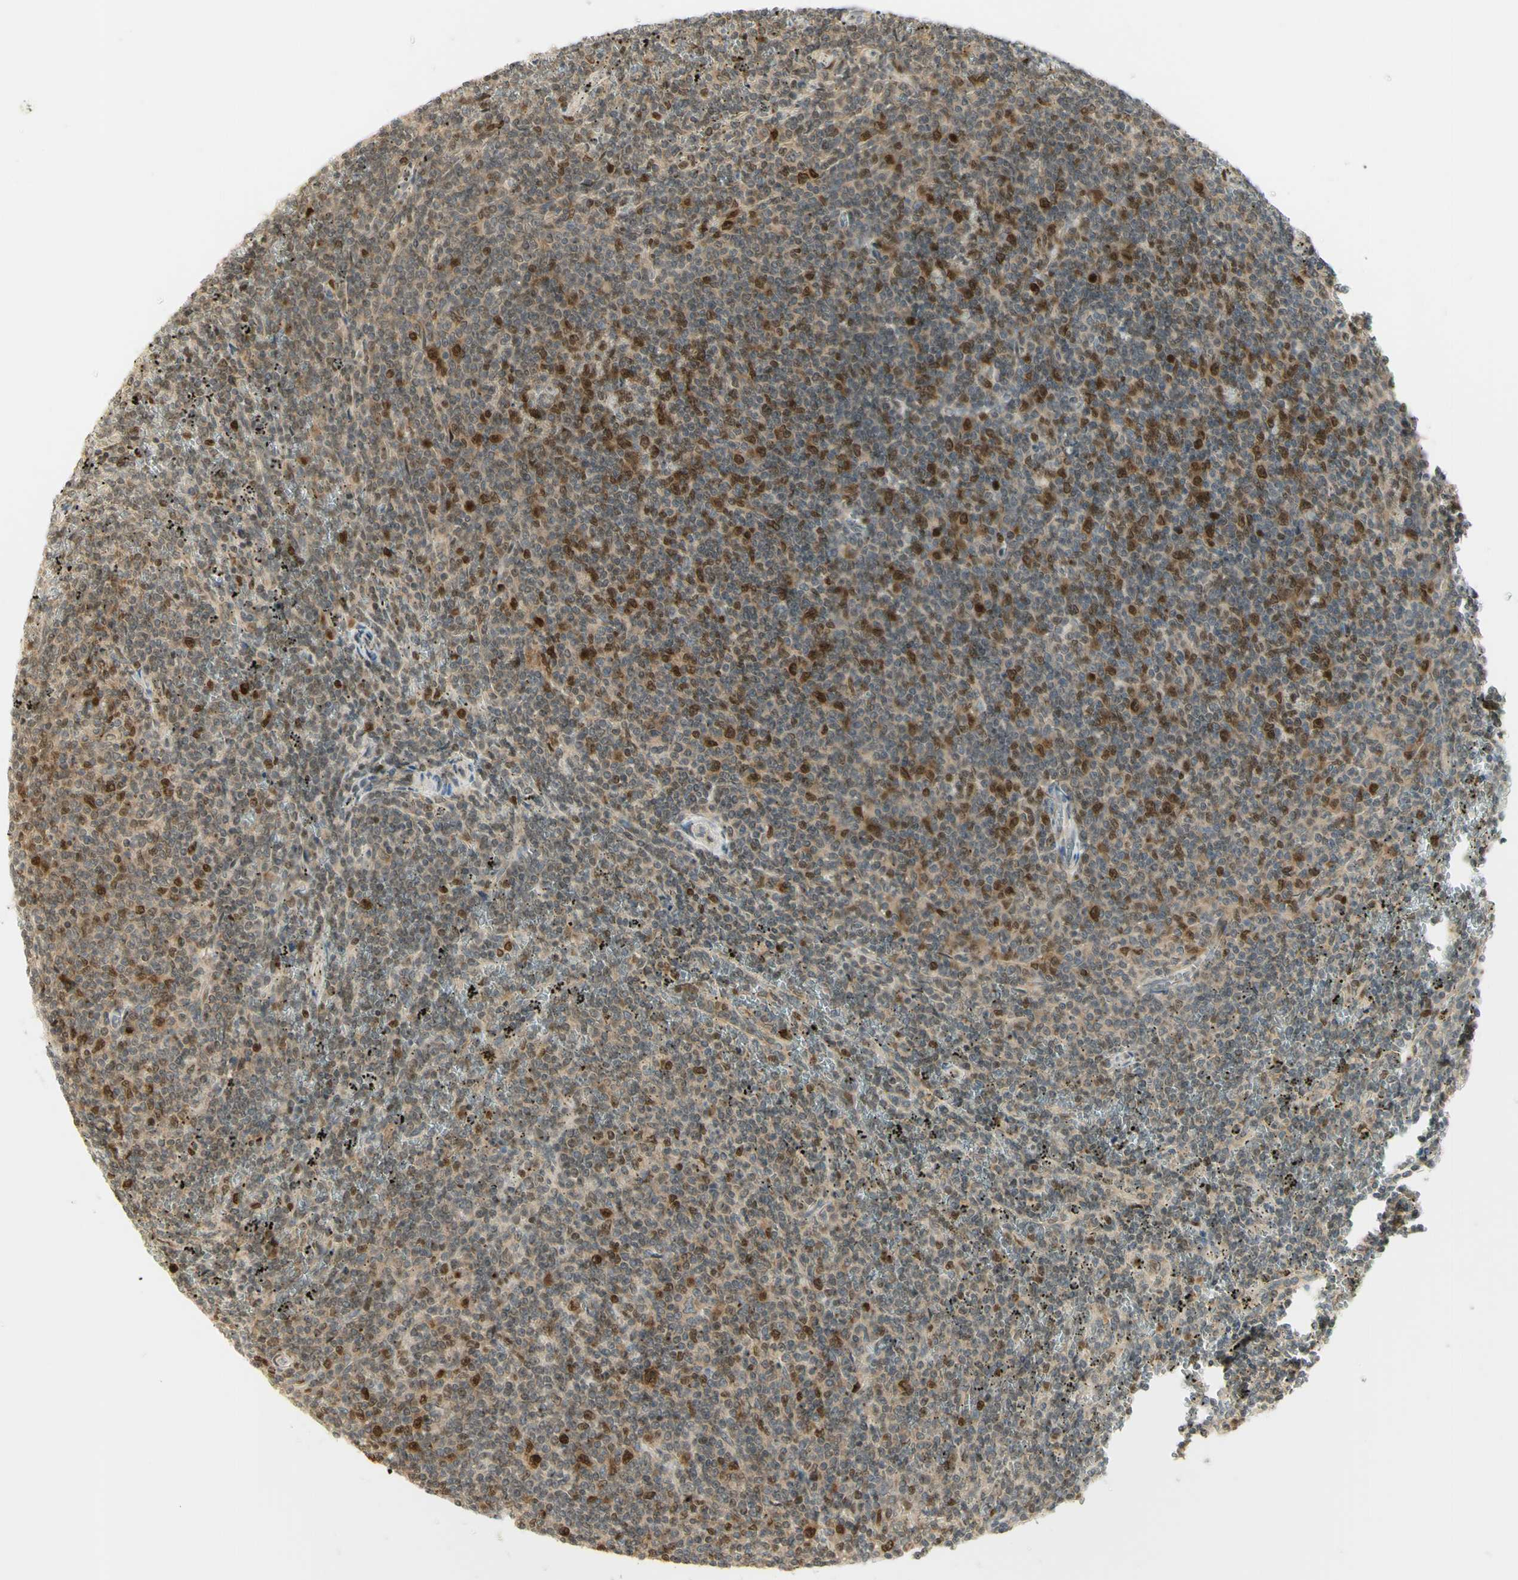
{"staining": {"intensity": "strong", "quantity": "<25%", "location": "cytoplasmic/membranous,nuclear"}, "tissue": "lymphoma", "cell_type": "Tumor cells", "image_type": "cancer", "snomed": [{"axis": "morphology", "description": "Malignant lymphoma, non-Hodgkin's type, Low grade"}, {"axis": "topography", "description": "Spleen"}], "caption": "A brown stain highlights strong cytoplasmic/membranous and nuclear expression of a protein in human lymphoma tumor cells. (brown staining indicates protein expression, while blue staining denotes nuclei).", "gene": "KIF11", "patient": {"sex": "female", "age": 50}}